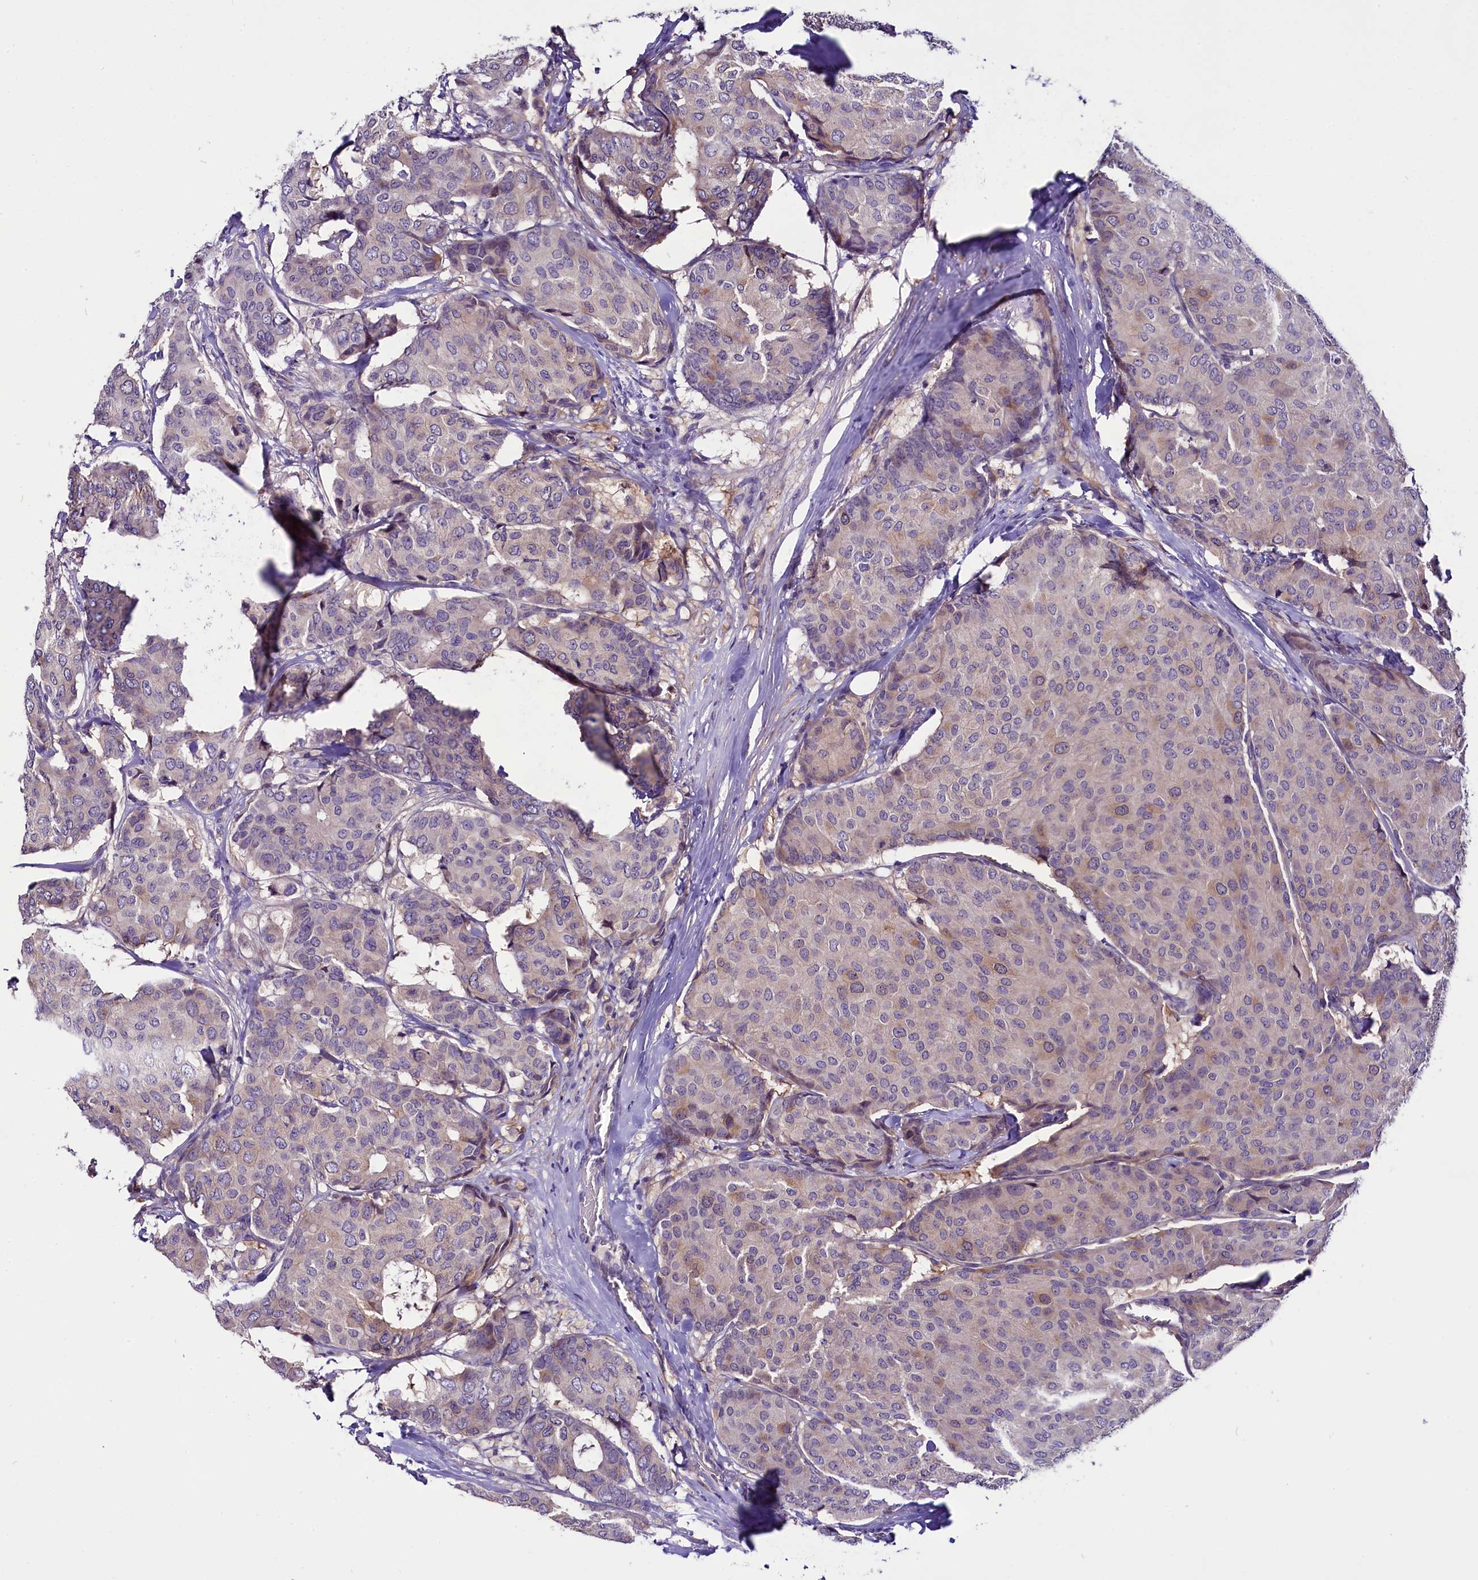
{"staining": {"intensity": "weak", "quantity": "<25%", "location": "cytoplasmic/membranous"}, "tissue": "breast cancer", "cell_type": "Tumor cells", "image_type": "cancer", "snomed": [{"axis": "morphology", "description": "Duct carcinoma"}, {"axis": "topography", "description": "Breast"}], "caption": "Immunohistochemistry (IHC) of human breast invasive ductal carcinoma displays no expression in tumor cells.", "gene": "C9orf40", "patient": {"sex": "female", "age": 75}}